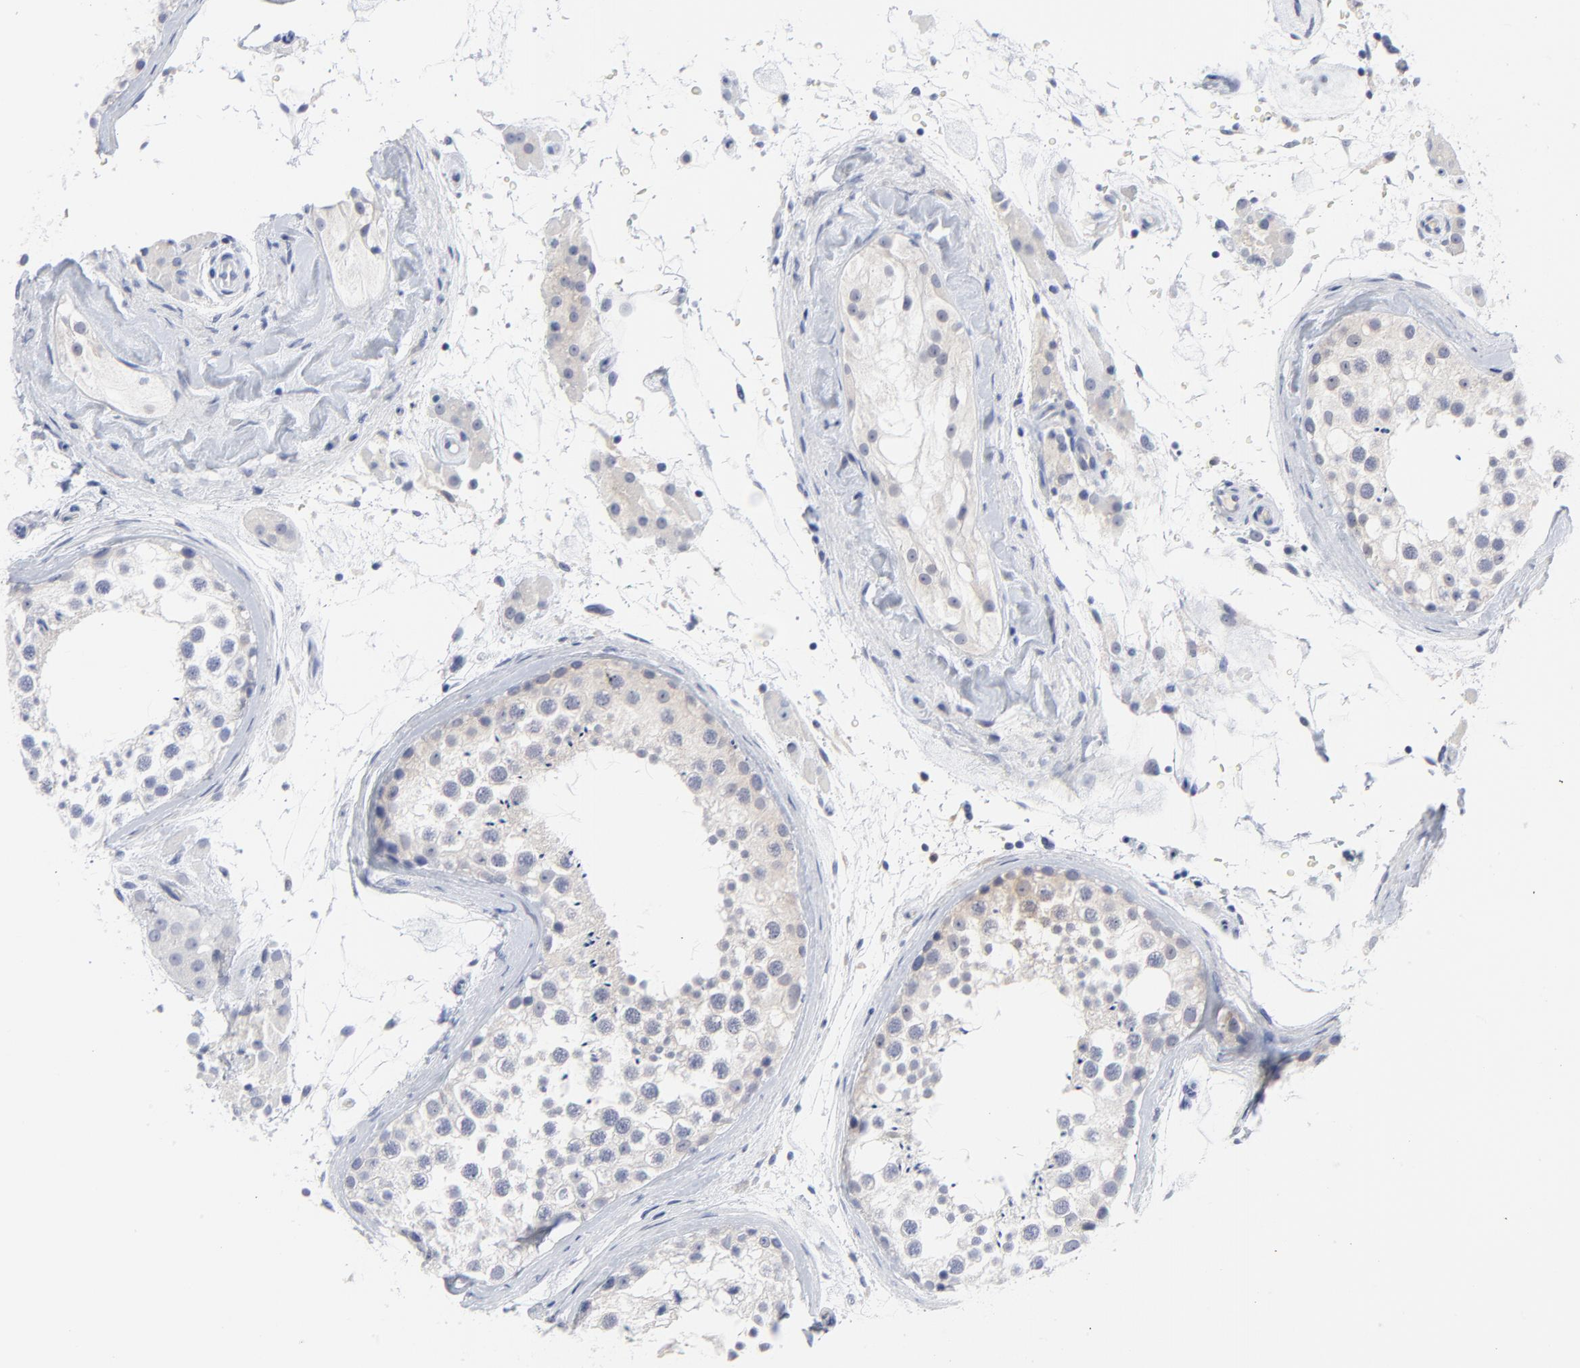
{"staining": {"intensity": "negative", "quantity": "none", "location": "none"}, "tissue": "testis", "cell_type": "Cells in seminiferous ducts", "image_type": "normal", "snomed": [{"axis": "morphology", "description": "Normal tissue, NOS"}, {"axis": "topography", "description": "Testis"}], "caption": "Immunohistochemistry (IHC) histopathology image of normal human testis stained for a protein (brown), which shows no staining in cells in seminiferous ducts.", "gene": "CLEC4G", "patient": {"sex": "male", "age": 46}}